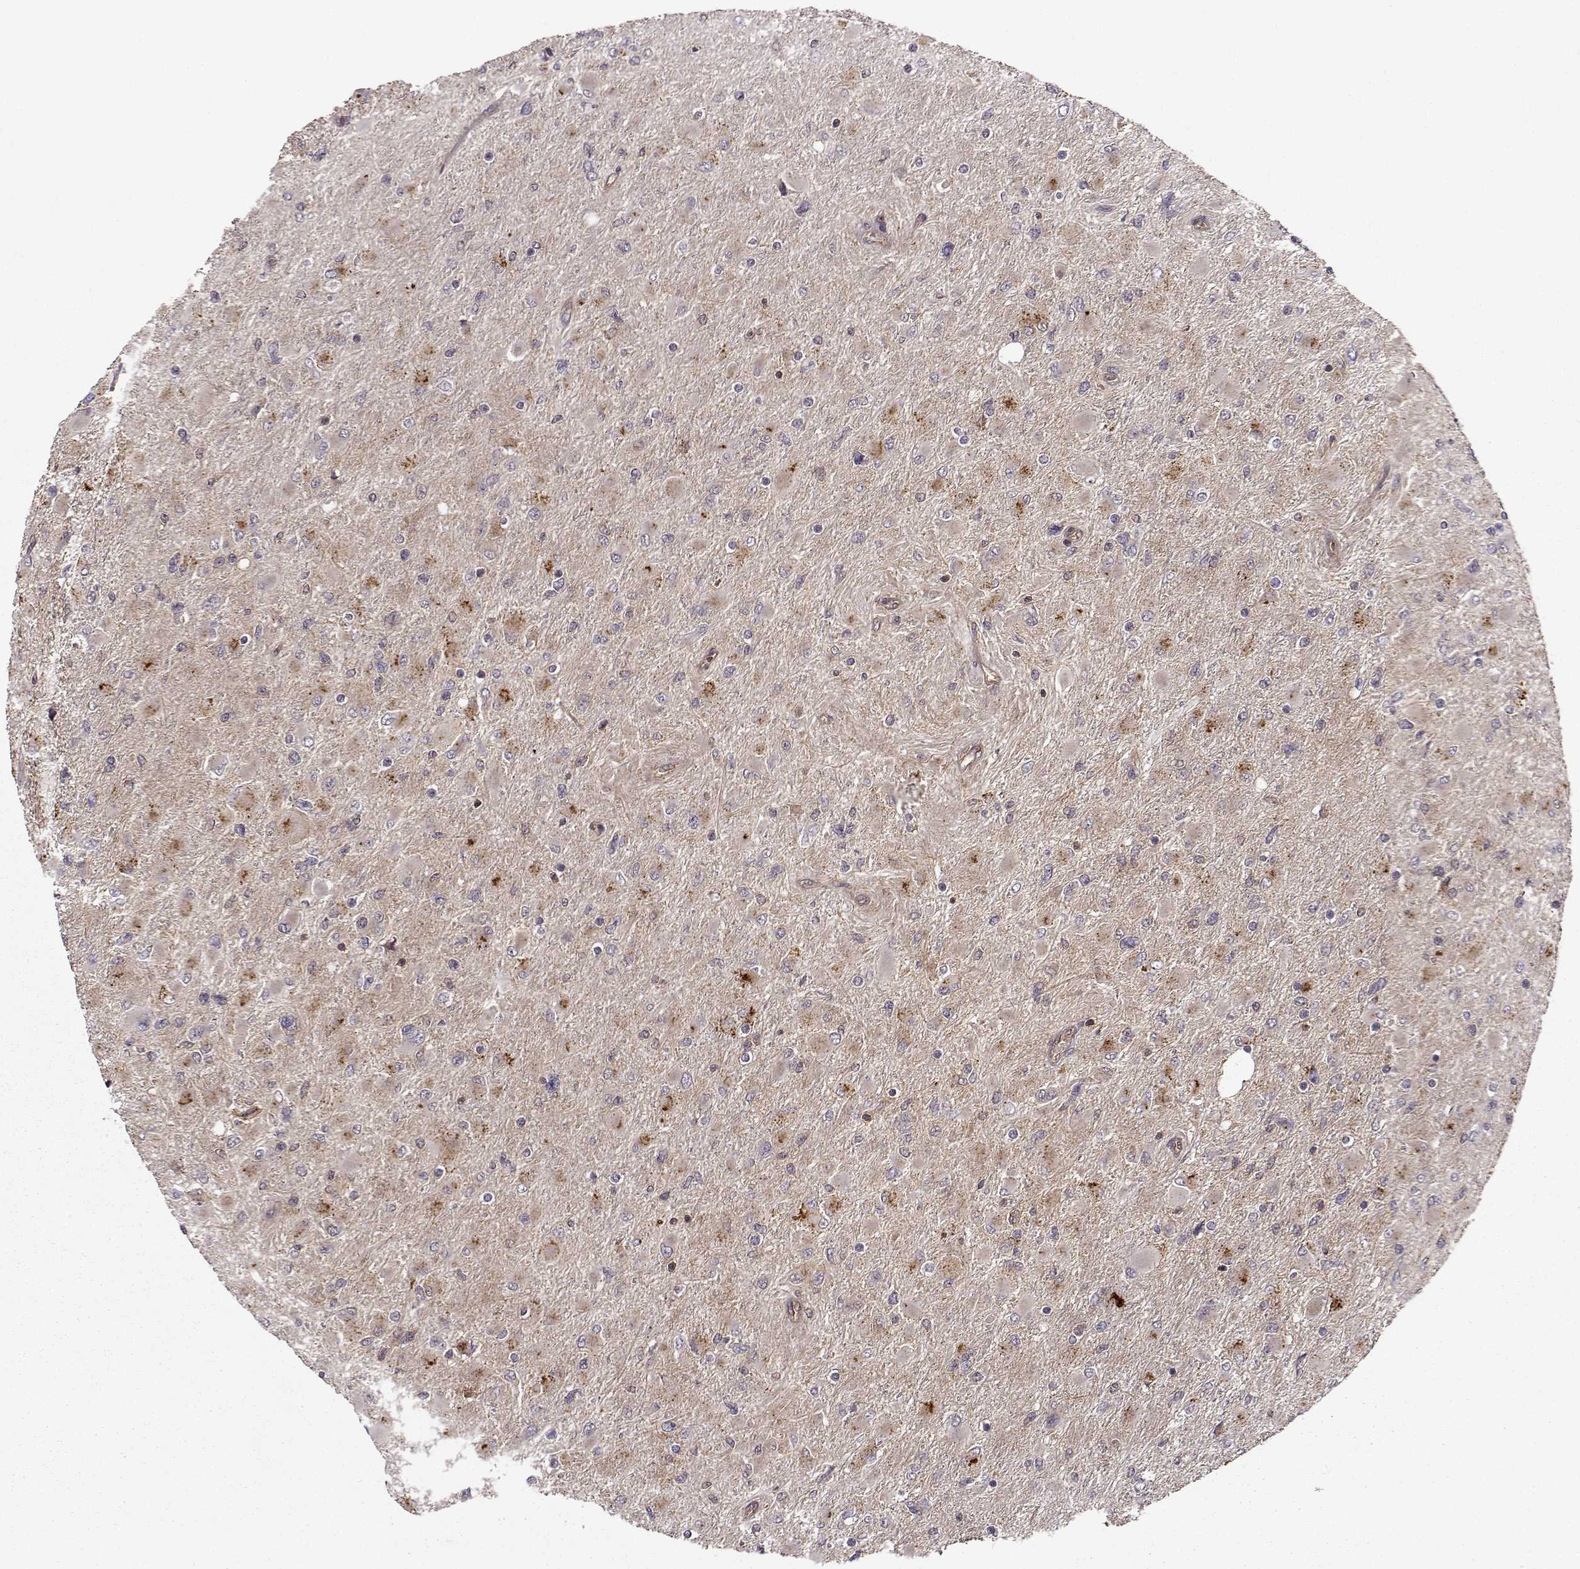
{"staining": {"intensity": "weak", "quantity": "<25%", "location": "cytoplasmic/membranous"}, "tissue": "glioma", "cell_type": "Tumor cells", "image_type": "cancer", "snomed": [{"axis": "morphology", "description": "Glioma, malignant, High grade"}, {"axis": "topography", "description": "Cerebral cortex"}], "caption": "DAB immunohistochemical staining of human glioma demonstrates no significant positivity in tumor cells.", "gene": "IFRD2", "patient": {"sex": "female", "age": 36}}